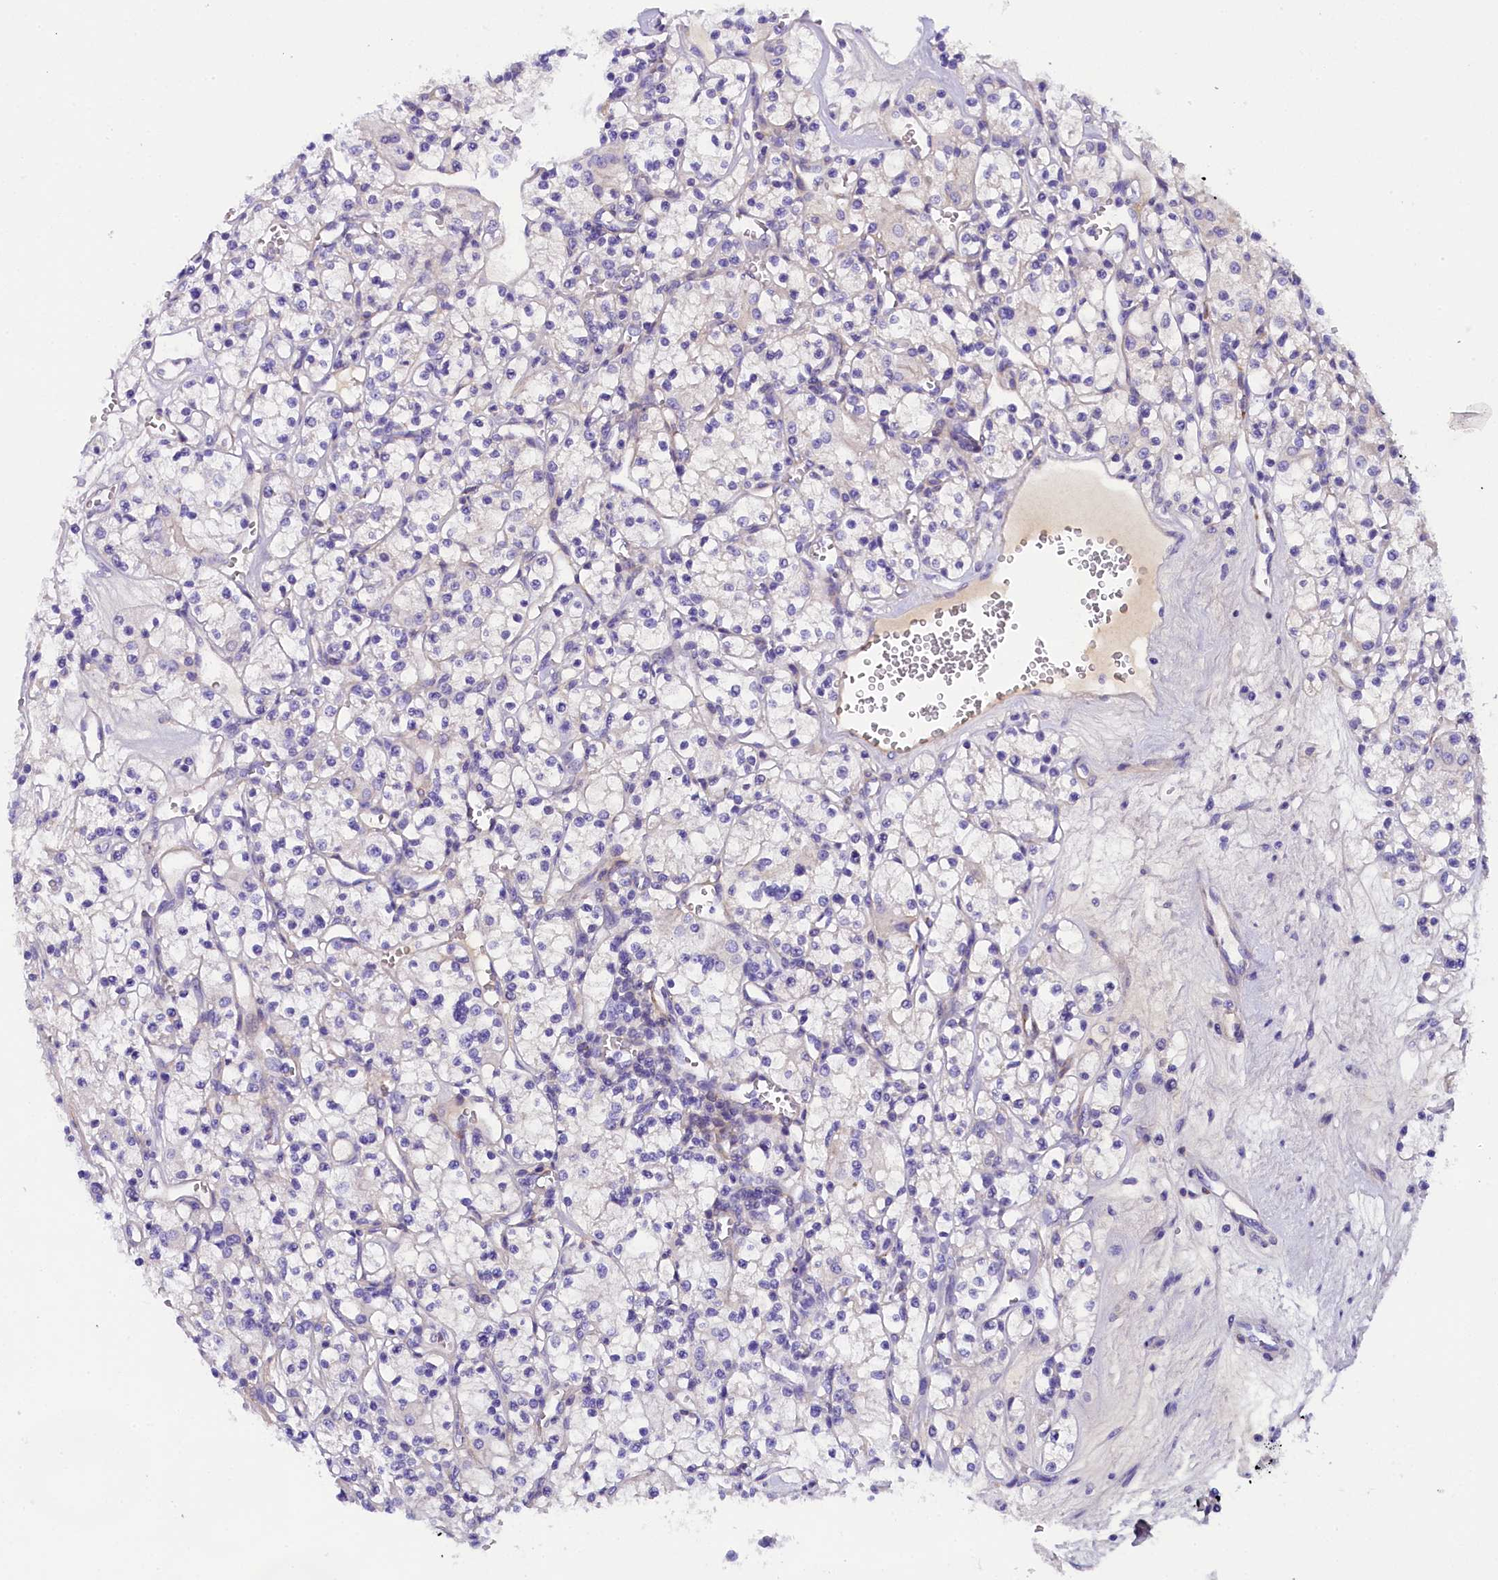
{"staining": {"intensity": "negative", "quantity": "none", "location": "none"}, "tissue": "renal cancer", "cell_type": "Tumor cells", "image_type": "cancer", "snomed": [{"axis": "morphology", "description": "Adenocarcinoma, NOS"}, {"axis": "topography", "description": "Kidney"}], "caption": "This is an immunohistochemistry (IHC) photomicrograph of adenocarcinoma (renal). There is no positivity in tumor cells.", "gene": "SOD3", "patient": {"sex": "female", "age": 59}}